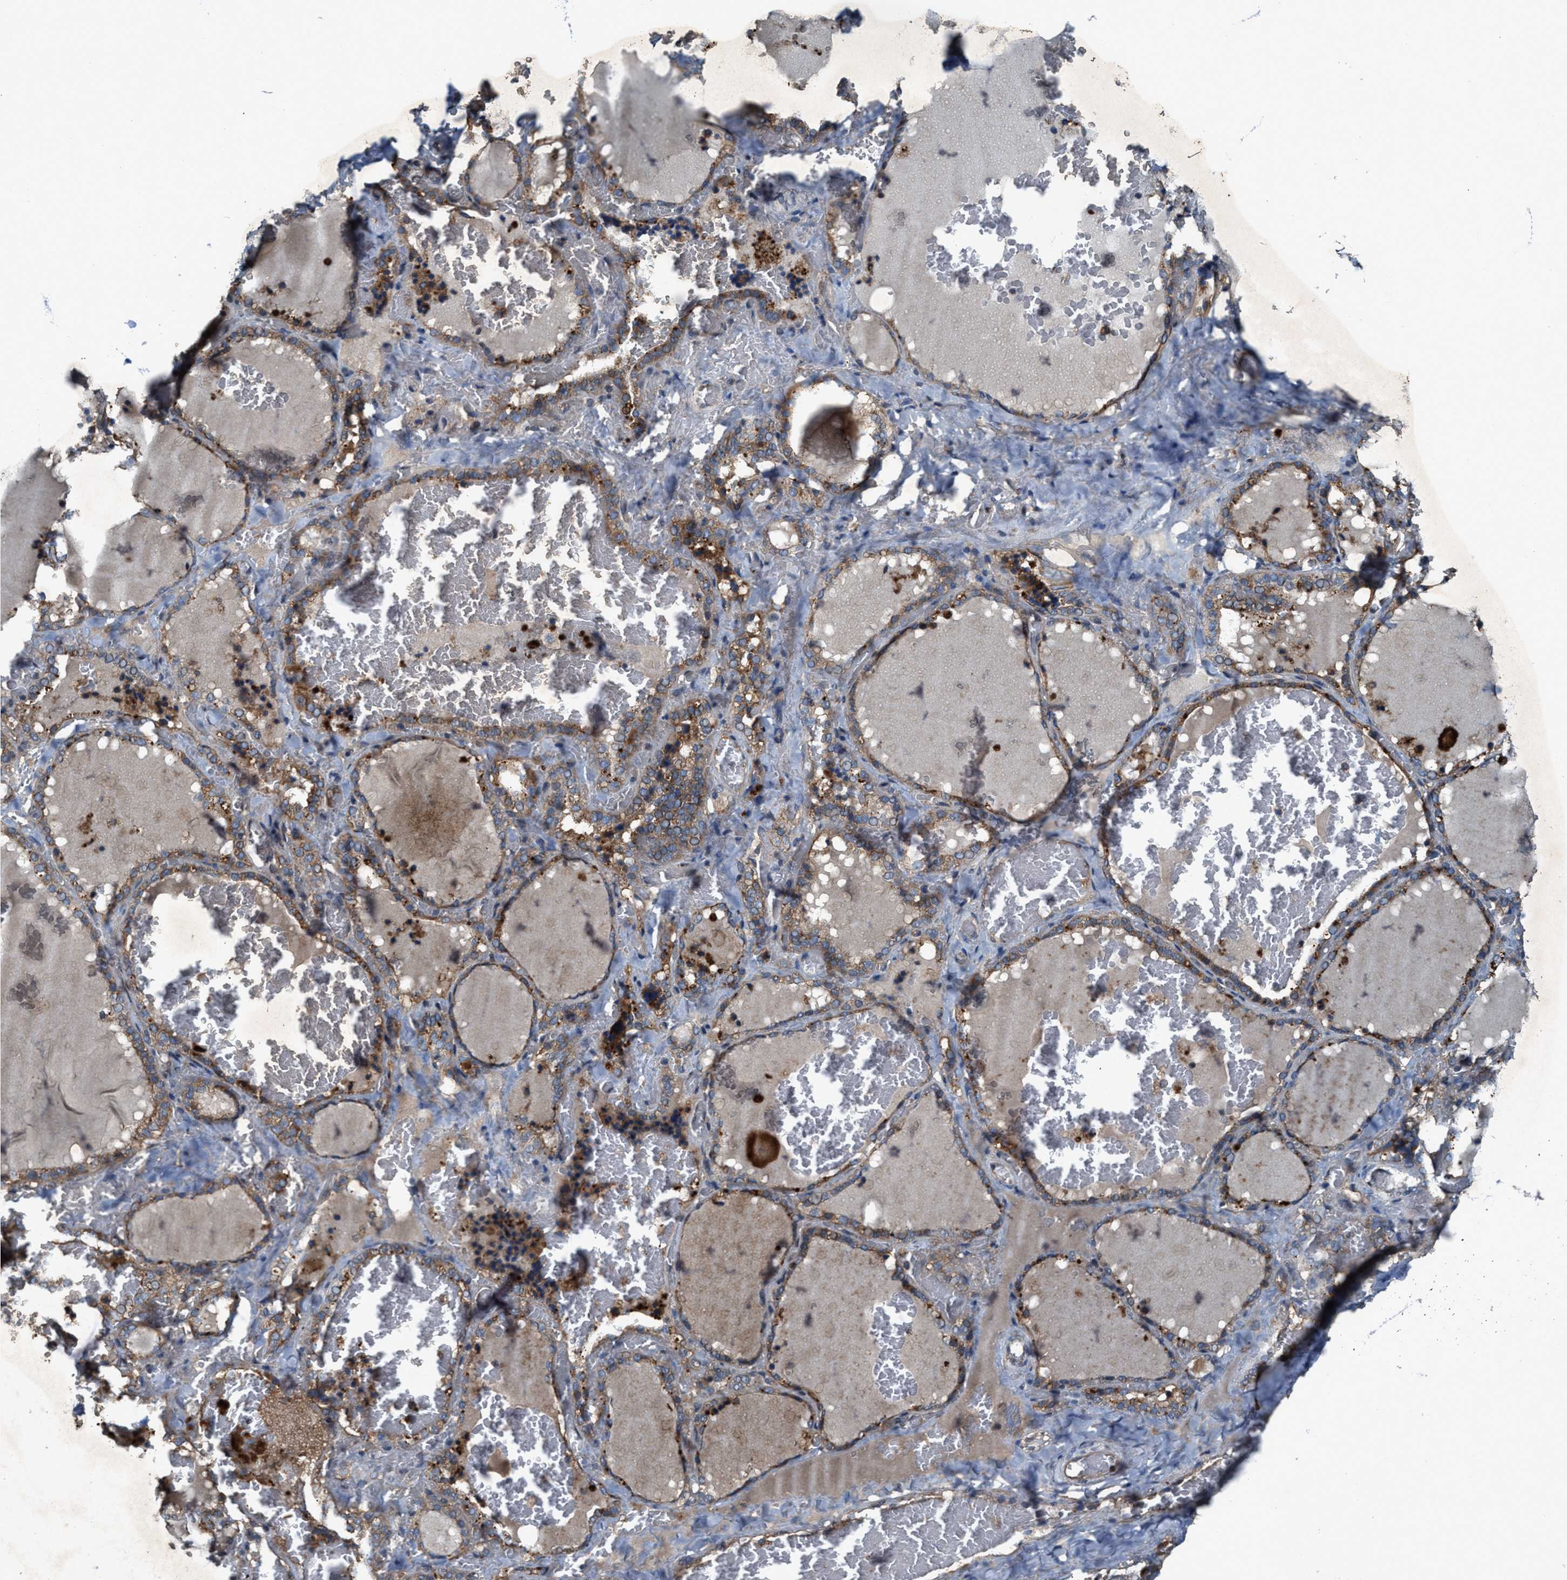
{"staining": {"intensity": "moderate", "quantity": ">75%", "location": "cytoplasmic/membranous"}, "tissue": "thyroid gland", "cell_type": "Glandular cells", "image_type": "normal", "snomed": [{"axis": "morphology", "description": "Normal tissue, NOS"}, {"axis": "topography", "description": "Thyroid gland"}], "caption": "The immunohistochemical stain labels moderate cytoplasmic/membranous expression in glandular cells of unremarkable thyroid gland.", "gene": "PDP2", "patient": {"sex": "female", "age": 22}}